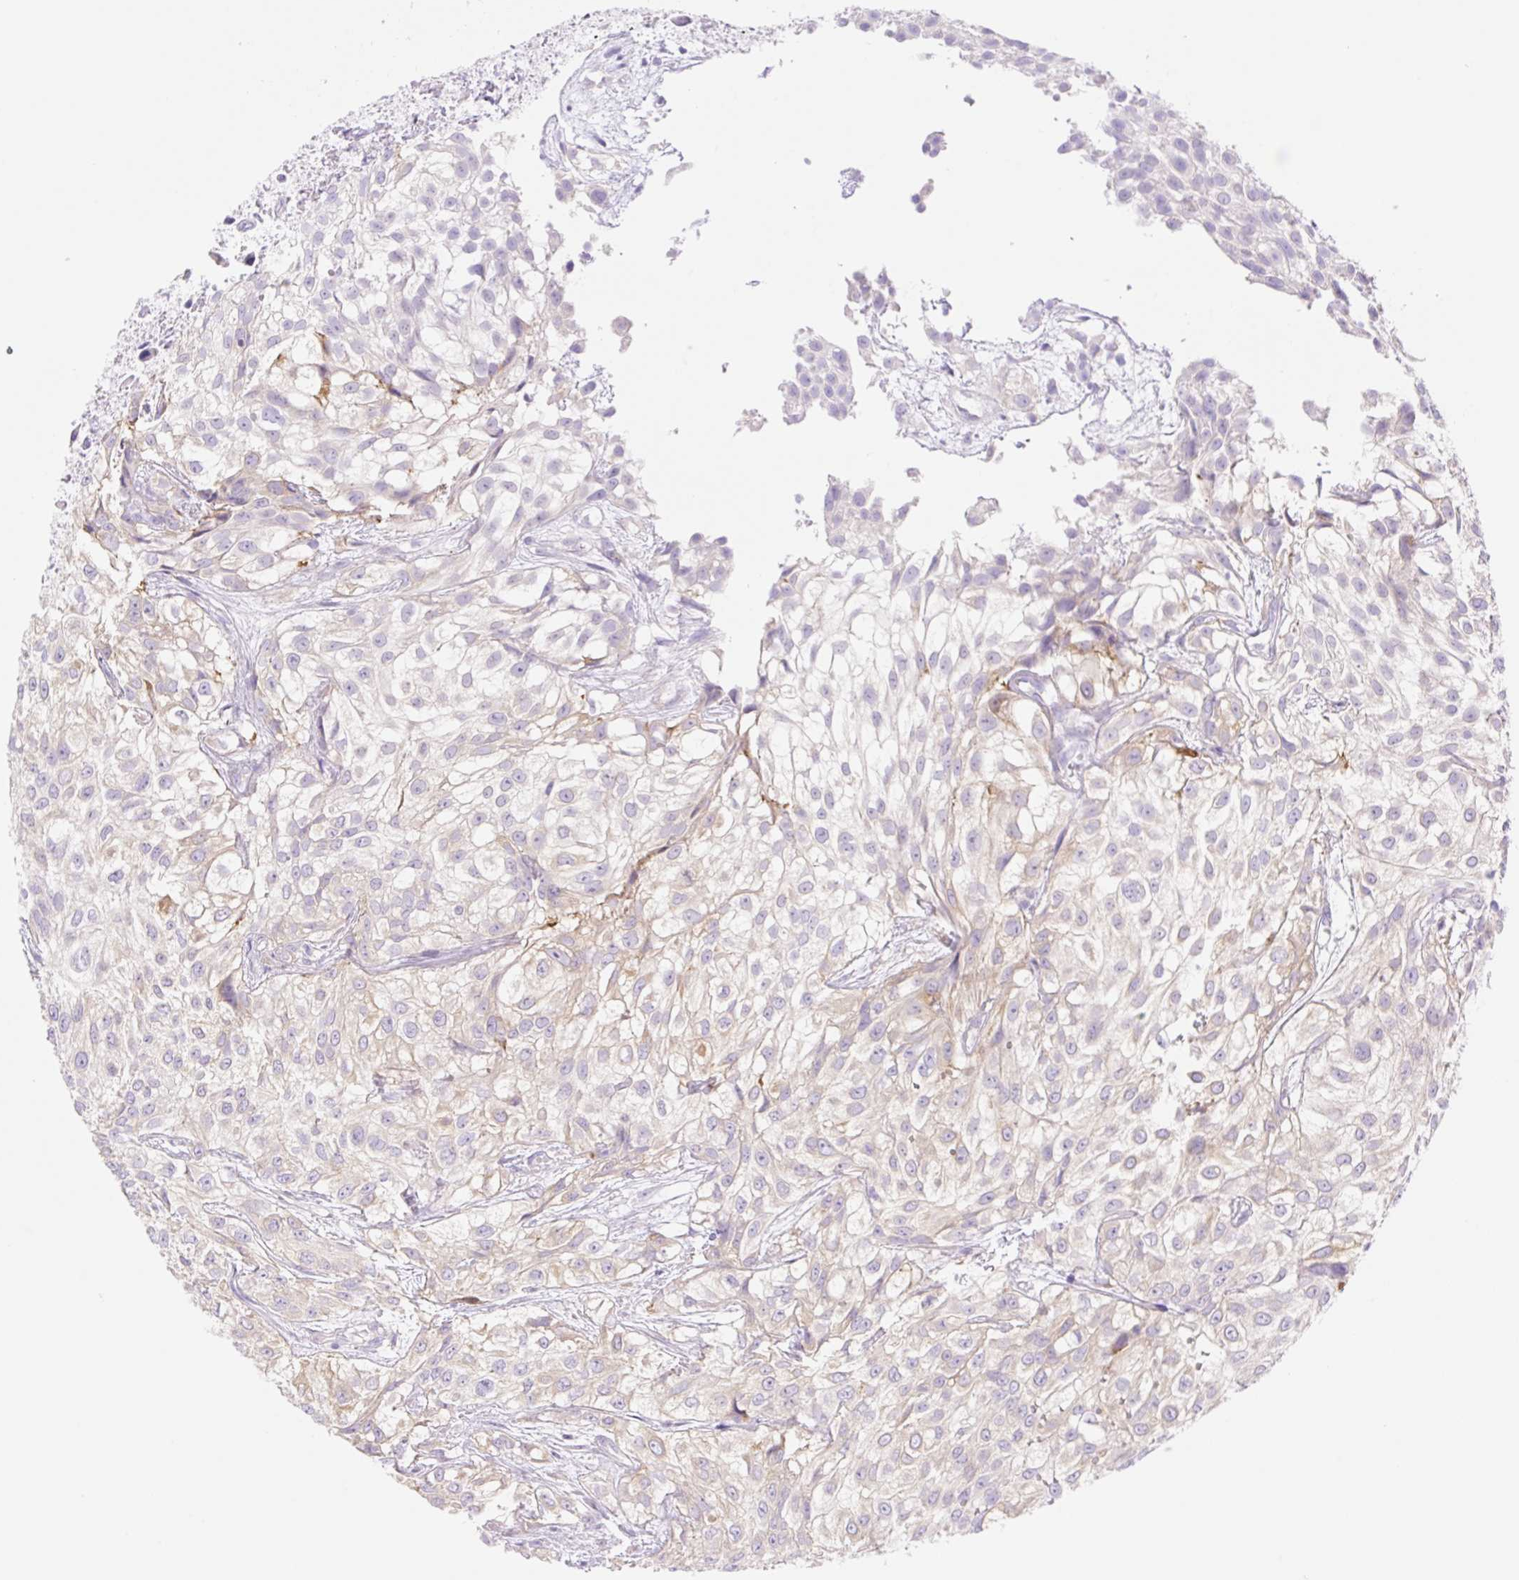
{"staining": {"intensity": "weak", "quantity": "<25%", "location": "cytoplasmic/membranous"}, "tissue": "urothelial cancer", "cell_type": "Tumor cells", "image_type": "cancer", "snomed": [{"axis": "morphology", "description": "Urothelial carcinoma, High grade"}, {"axis": "topography", "description": "Urinary bladder"}], "caption": "The IHC histopathology image has no significant staining in tumor cells of urothelial carcinoma (high-grade) tissue.", "gene": "DENND5A", "patient": {"sex": "male", "age": 56}}